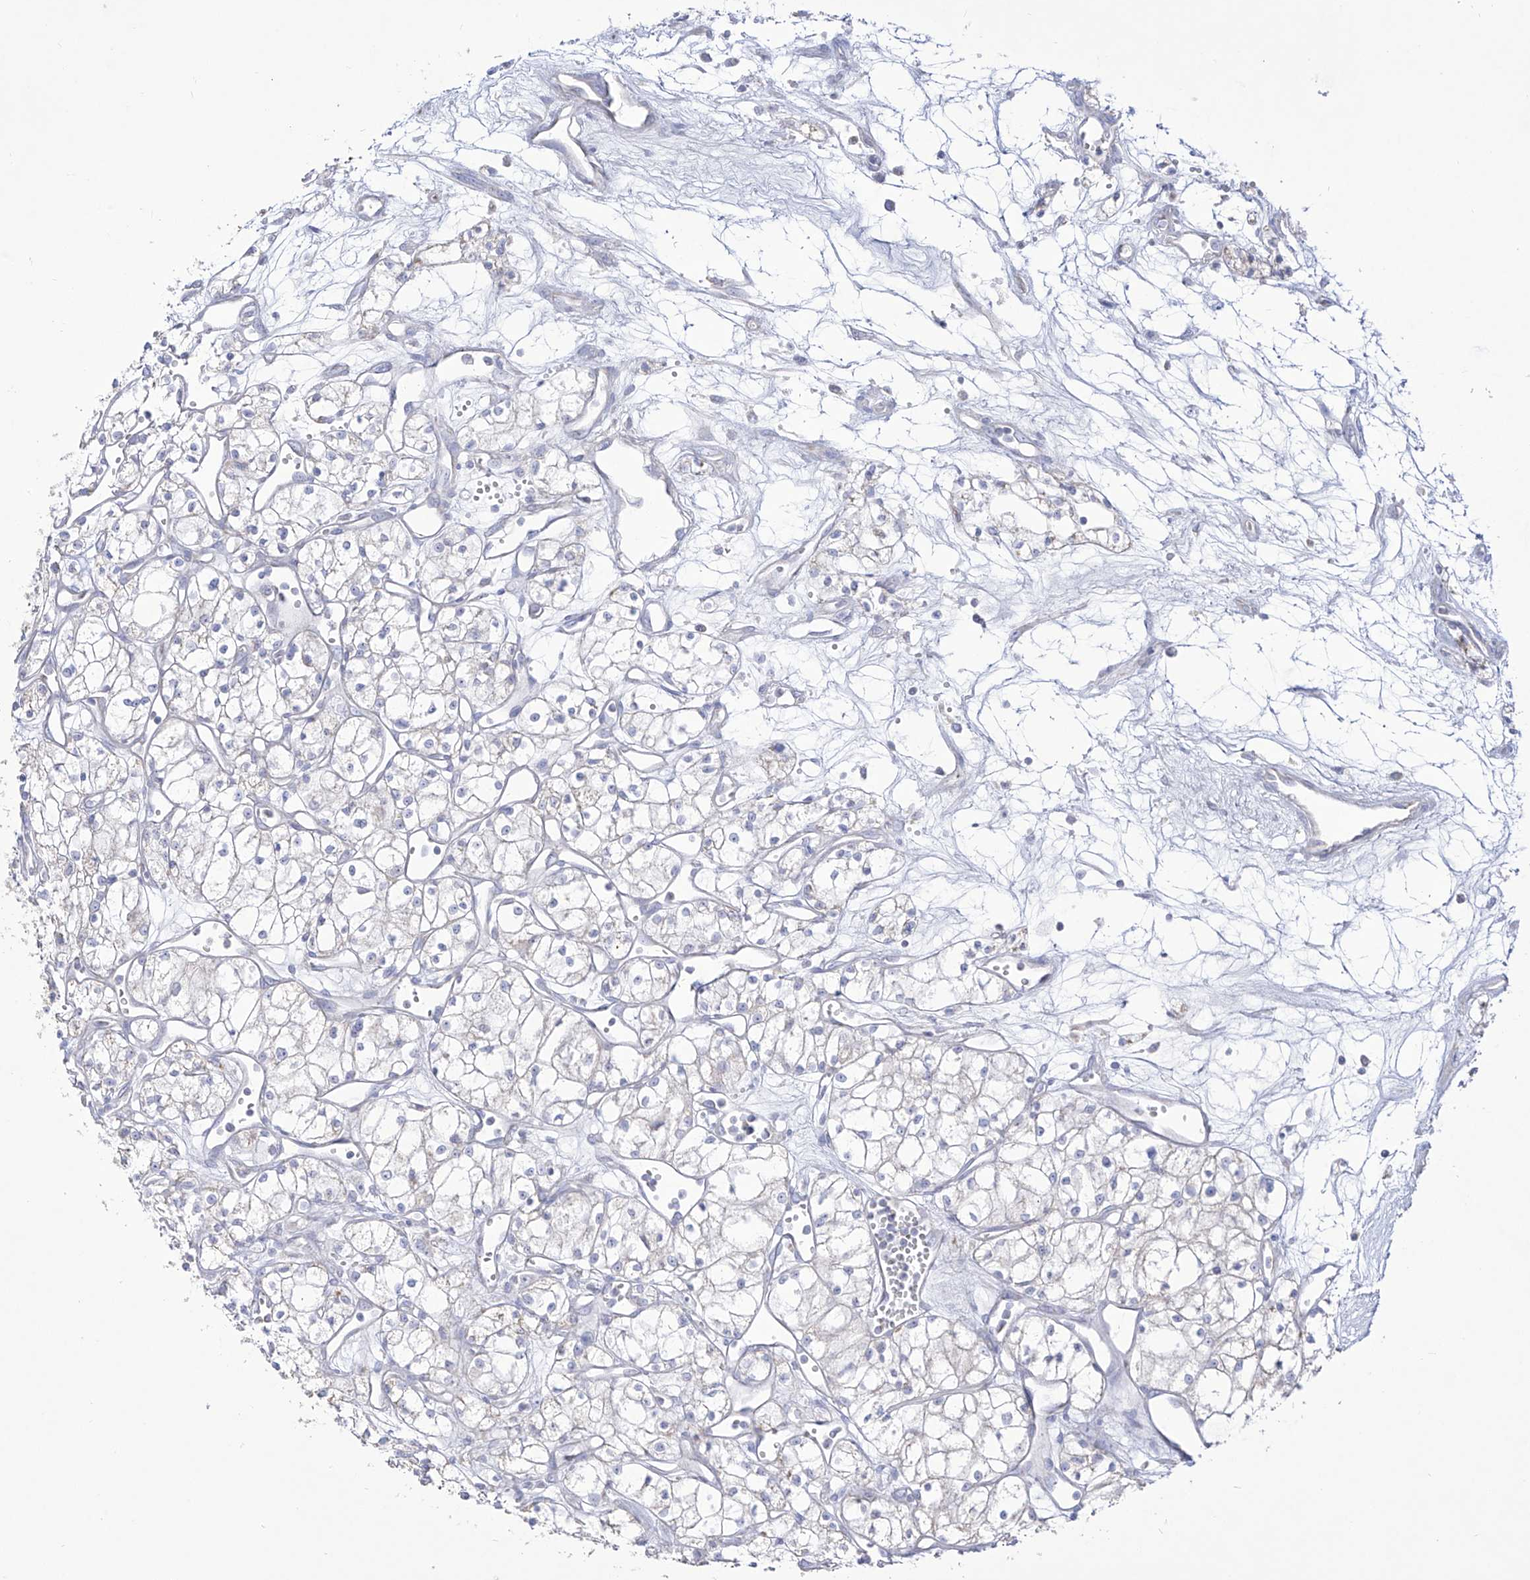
{"staining": {"intensity": "negative", "quantity": "none", "location": "none"}, "tissue": "renal cancer", "cell_type": "Tumor cells", "image_type": "cancer", "snomed": [{"axis": "morphology", "description": "Adenocarcinoma, NOS"}, {"axis": "topography", "description": "Kidney"}], "caption": "This micrograph is of renal cancer stained with immunohistochemistry (IHC) to label a protein in brown with the nuclei are counter-stained blue. There is no positivity in tumor cells. The staining was performed using DAB (3,3'-diaminobenzidine) to visualize the protein expression in brown, while the nuclei were stained in blue with hematoxylin (Magnification: 20x).", "gene": "RCHY1", "patient": {"sex": "male", "age": 59}}